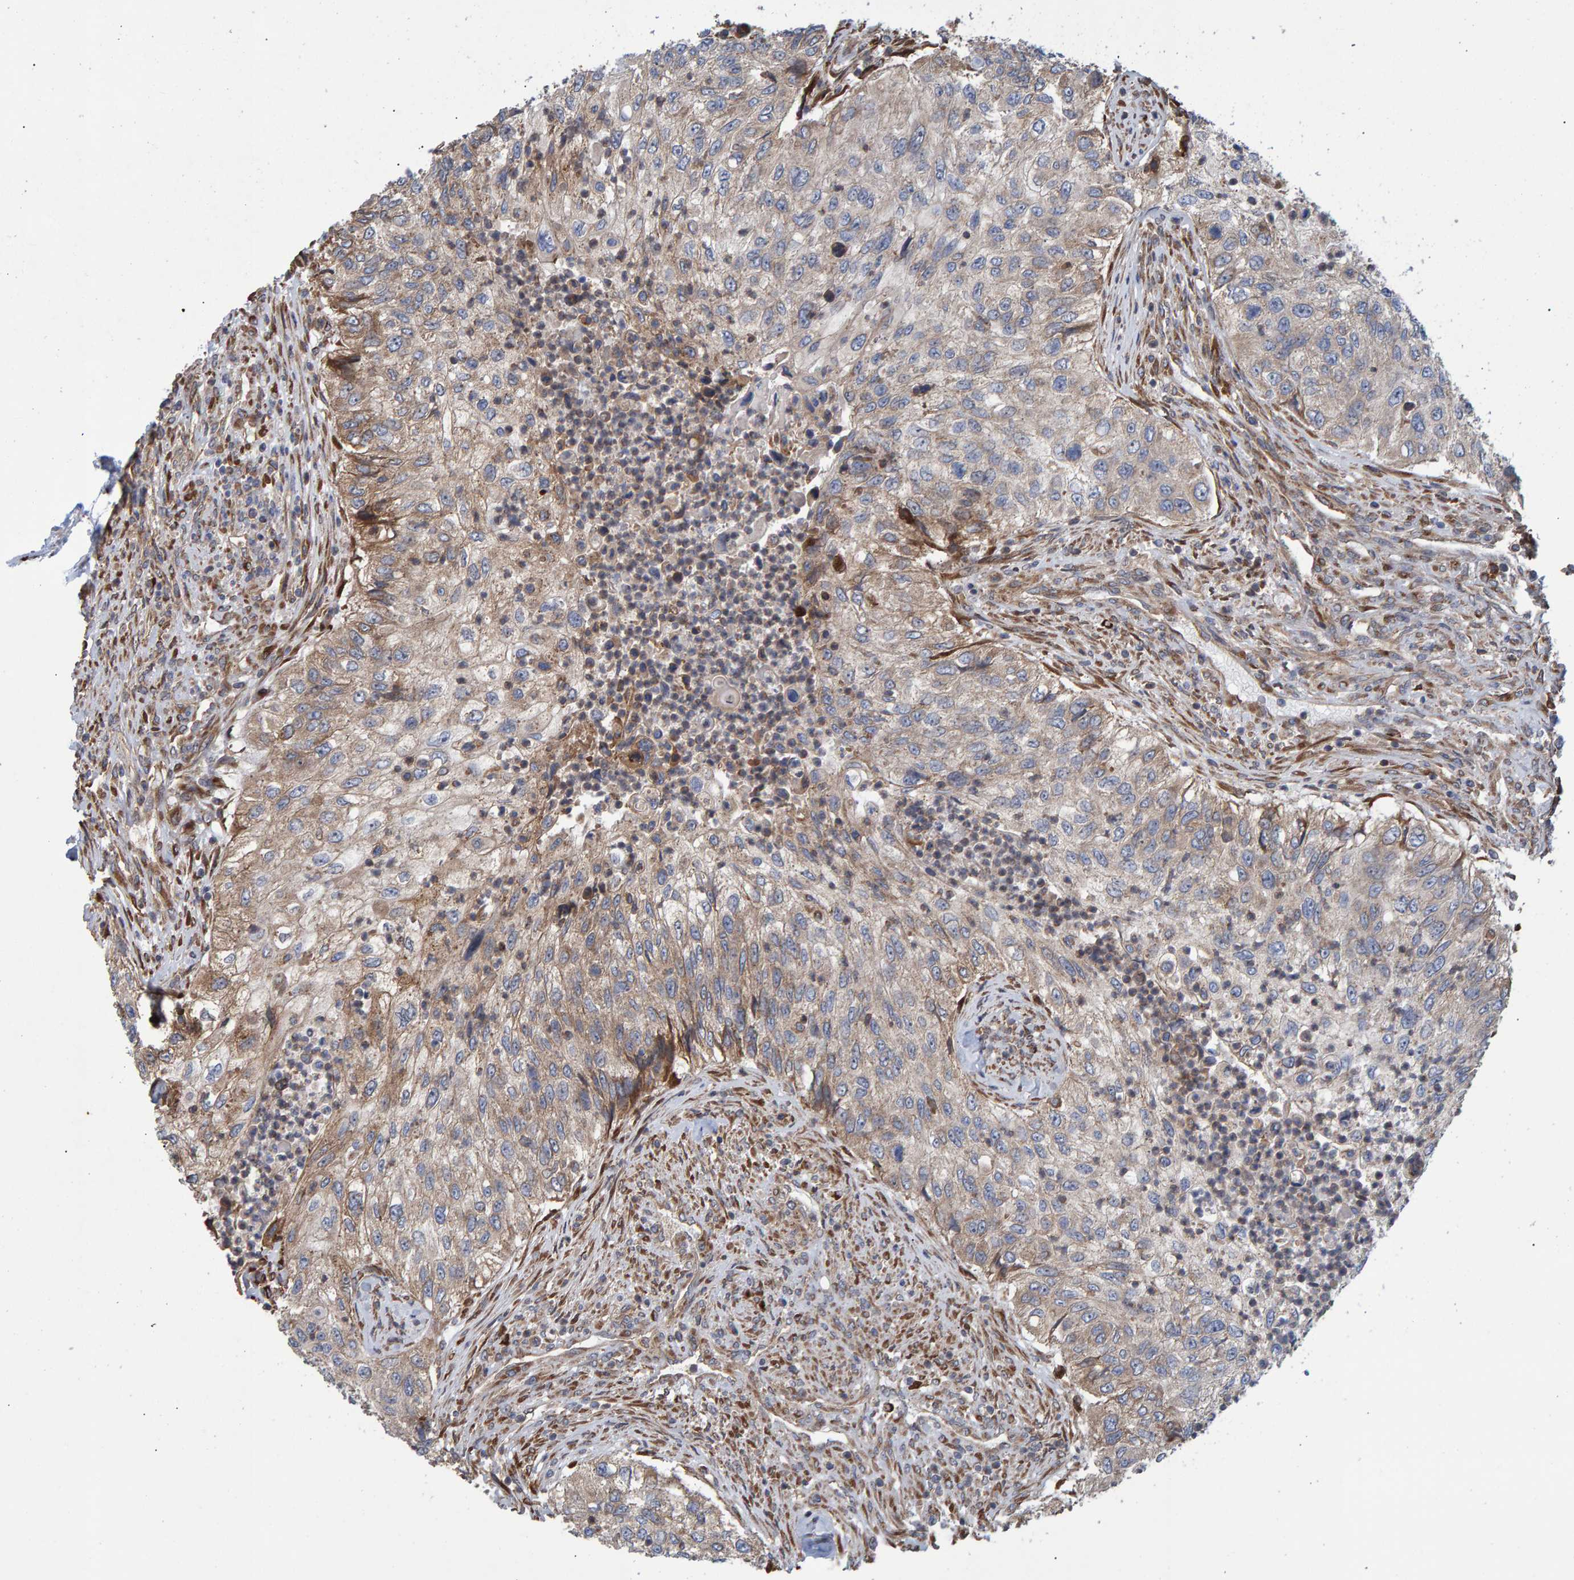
{"staining": {"intensity": "moderate", "quantity": "<25%", "location": "cytoplasmic/membranous"}, "tissue": "urothelial cancer", "cell_type": "Tumor cells", "image_type": "cancer", "snomed": [{"axis": "morphology", "description": "Urothelial carcinoma, High grade"}, {"axis": "topography", "description": "Urinary bladder"}], "caption": "Moderate cytoplasmic/membranous expression is seen in about <25% of tumor cells in urothelial carcinoma (high-grade). (brown staining indicates protein expression, while blue staining denotes nuclei).", "gene": "FAM117A", "patient": {"sex": "female", "age": 60}}